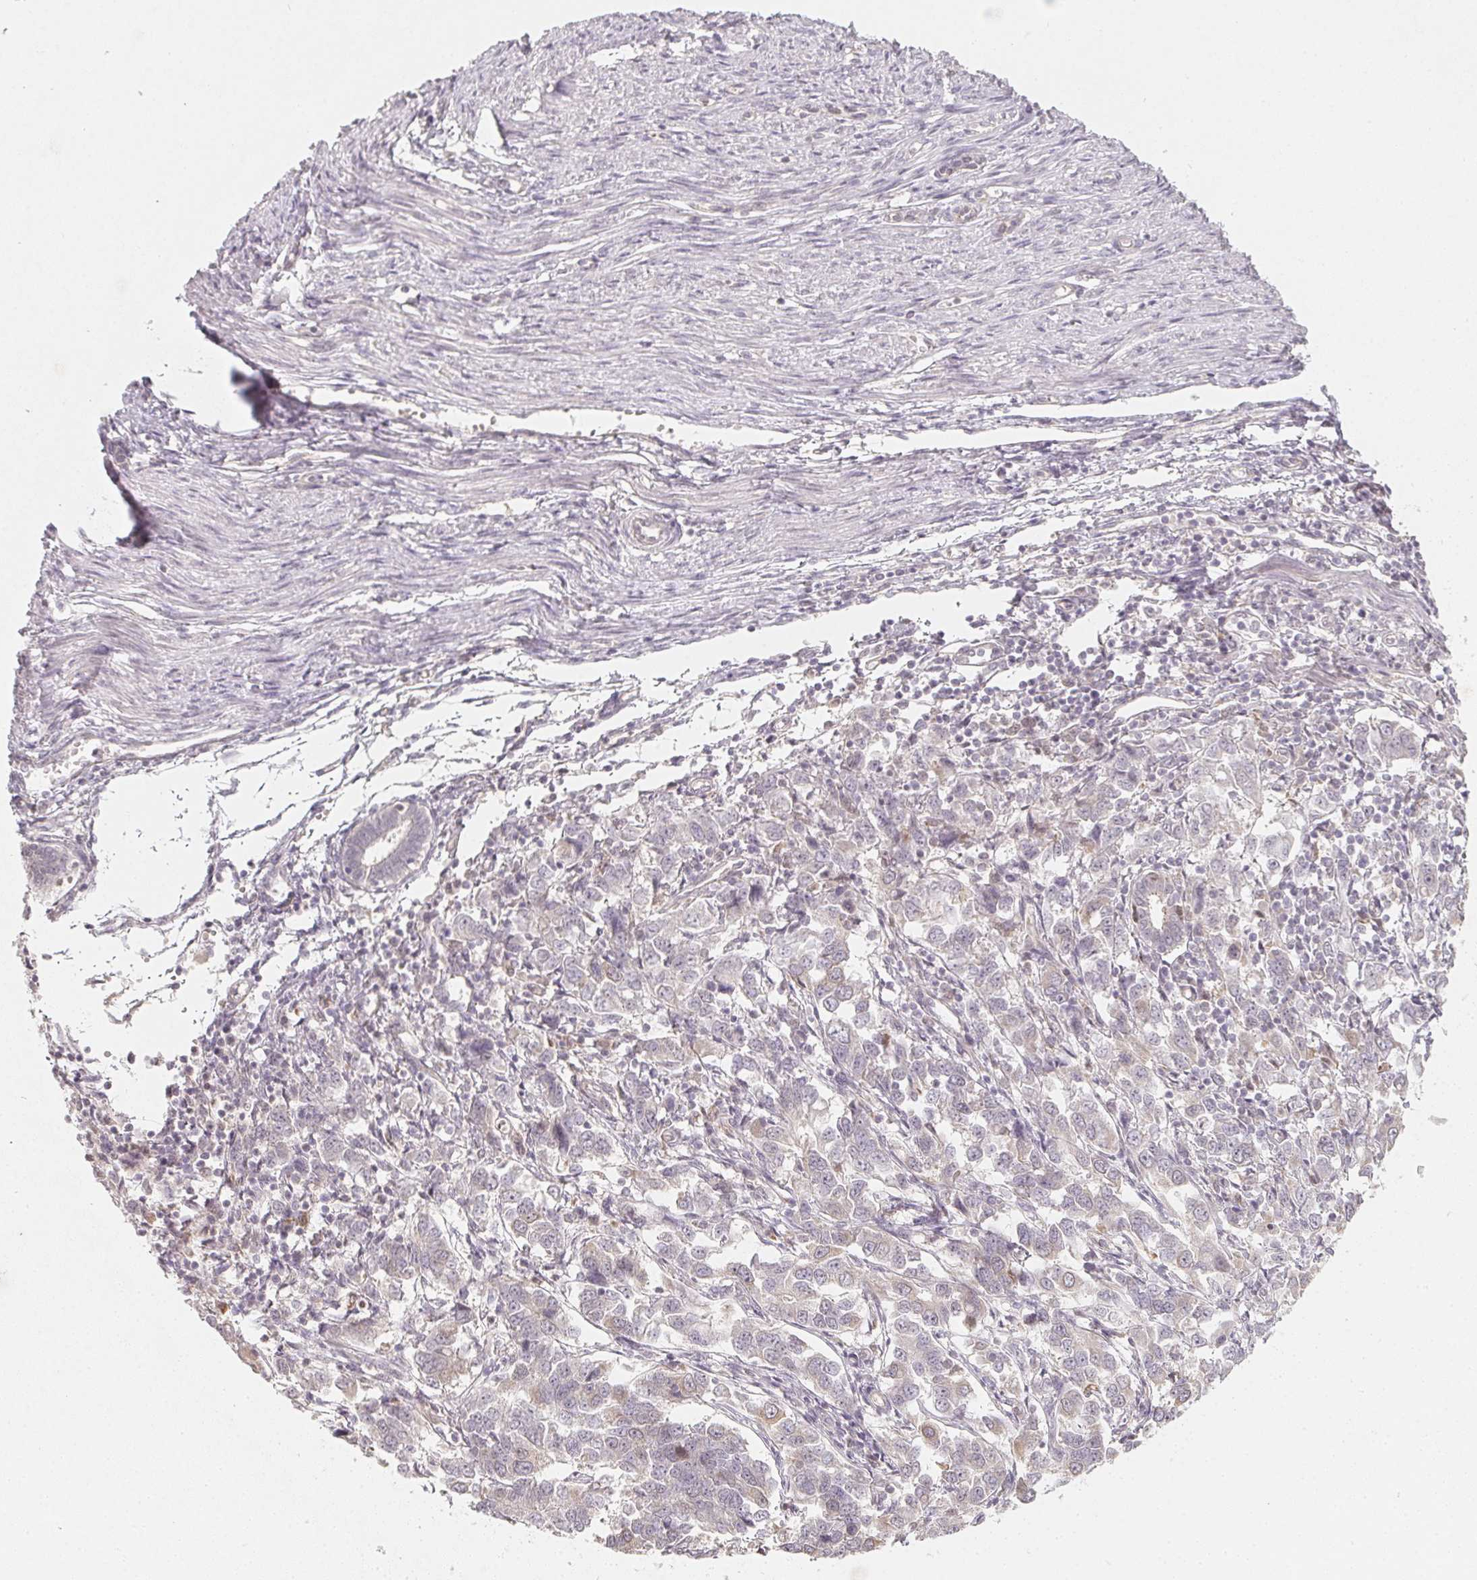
{"staining": {"intensity": "weak", "quantity": "<25%", "location": "cytoplasmic/membranous,nuclear"}, "tissue": "endometrial cancer", "cell_type": "Tumor cells", "image_type": "cancer", "snomed": [{"axis": "morphology", "description": "Adenocarcinoma, NOS"}, {"axis": "topography", "description": "Endometrium"}], "caption": "Endometrial adenocarcinoma stained for a protein using immunohistochemistry reveals no positivity tumor cells.", "gene": "SOAT1", "patient": {"sex": "female", "age": 43}}